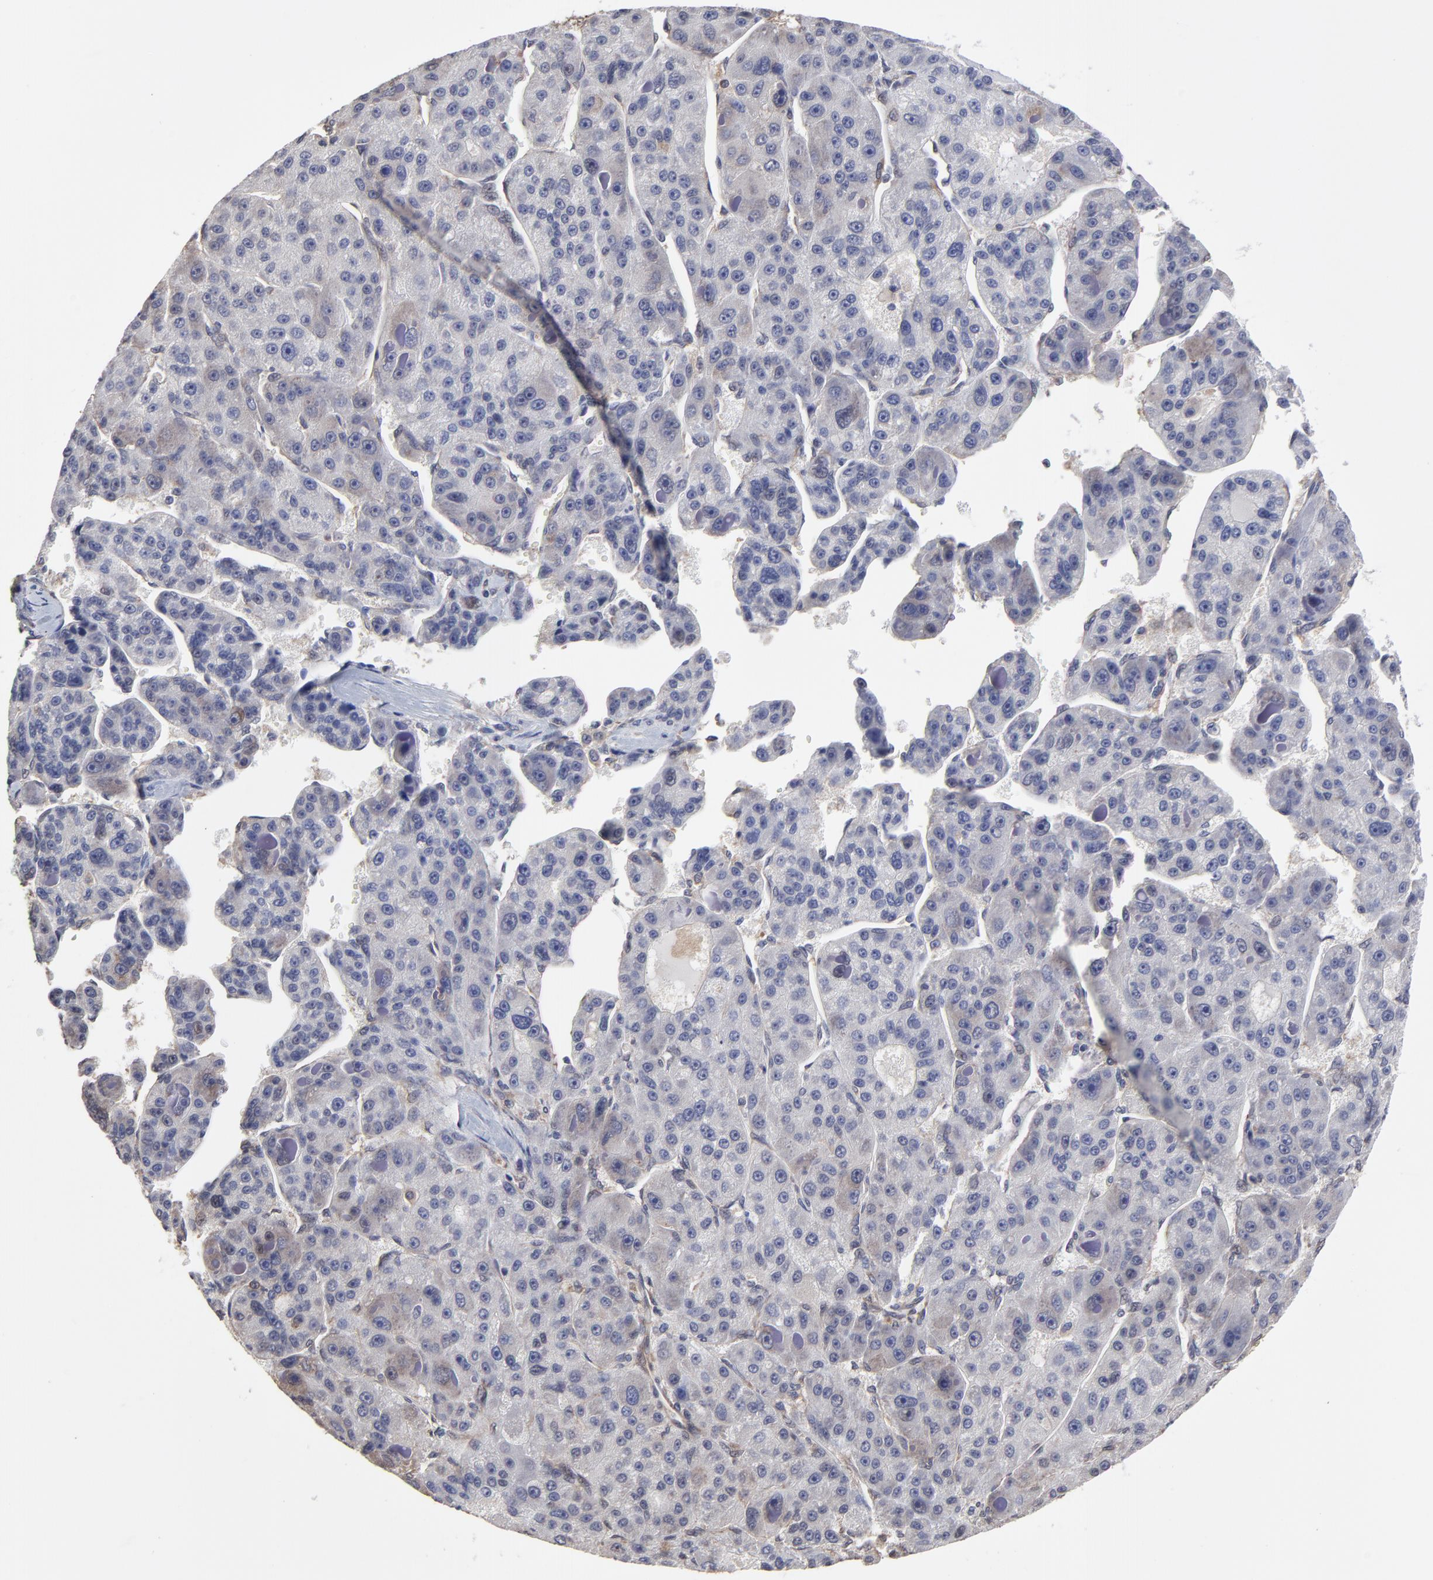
{"staining": {"intensity": "weak", "quantity": "25%-75%", "location": "cytoplasmic/membranous"}, "tissue": "liver cancer", "cell_type": "Tumor cells", "image_type": "cancer", "snomed": [{"axis": "morphology", "description": "Carcinoma, Hepatocellular, NOS"}, {"axis": "topography", "description": "Liver"}], "caption": "An immunohistochemistry photomicrograph of tumor tissue is shown. Protein staining in brown highlights weak cytoplasmic/membranous positivity in liver hepatocellular carcinoma within tumor cells.", "gene": "CCT2", "patient": {"sex": "male", "age": 76}}